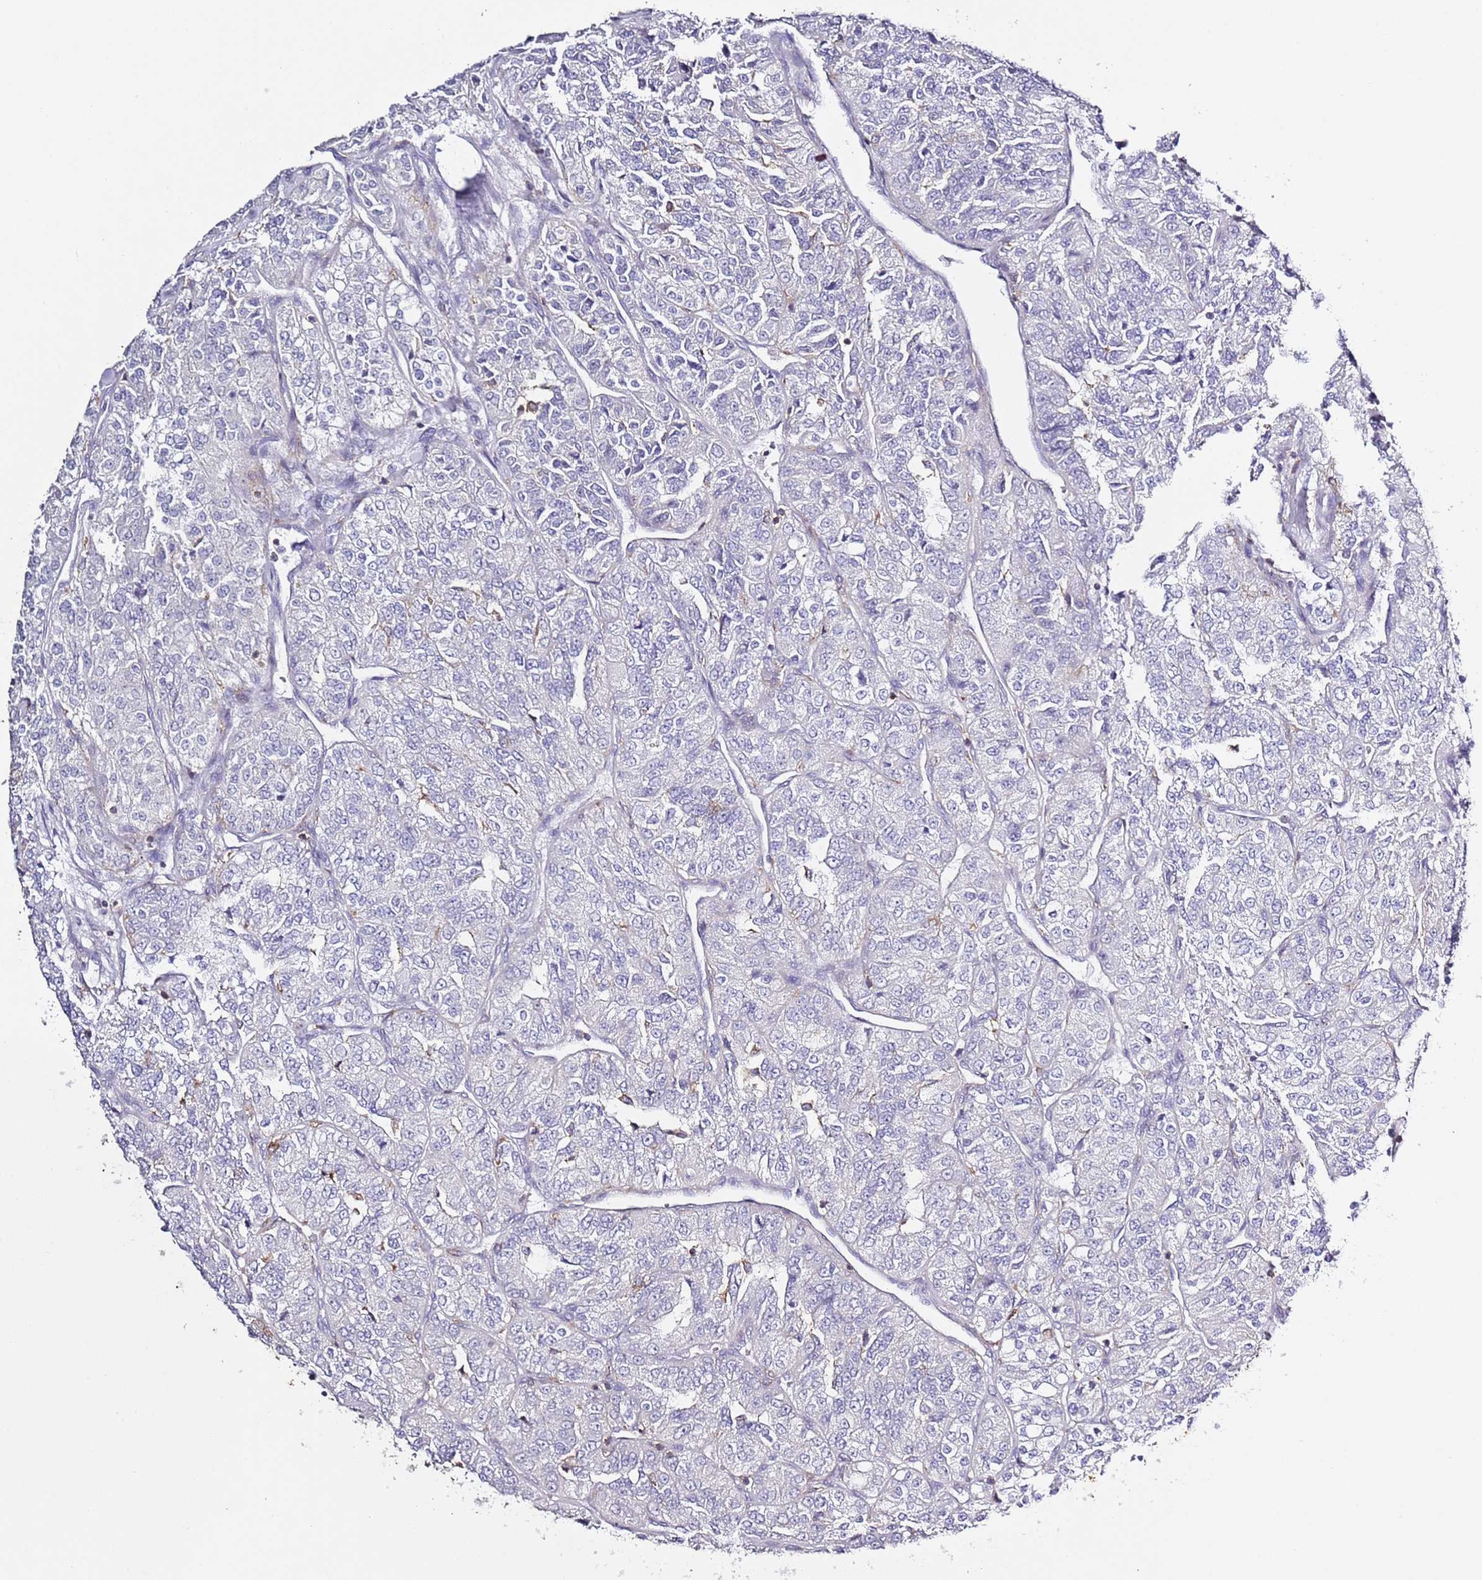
{"staining": {"intensity": "negative", "quantity": "none", "location": "none"}, "tissue": "renal cancer", "cell_type": "Tumor cells", "image_type": "cancer", "snomed": [{"axis": "morphology", "description": "Adenocarcinoma, NOS"}, {"axis": "topography", "description": "Kidney"}], "caption": "Tumor cells are negative for protein expression in human adenocarcinoma (renal). (DAB IHC, high magnification).", "gene": "LPXN", "patient": {"sex": "female", "age": 63}}